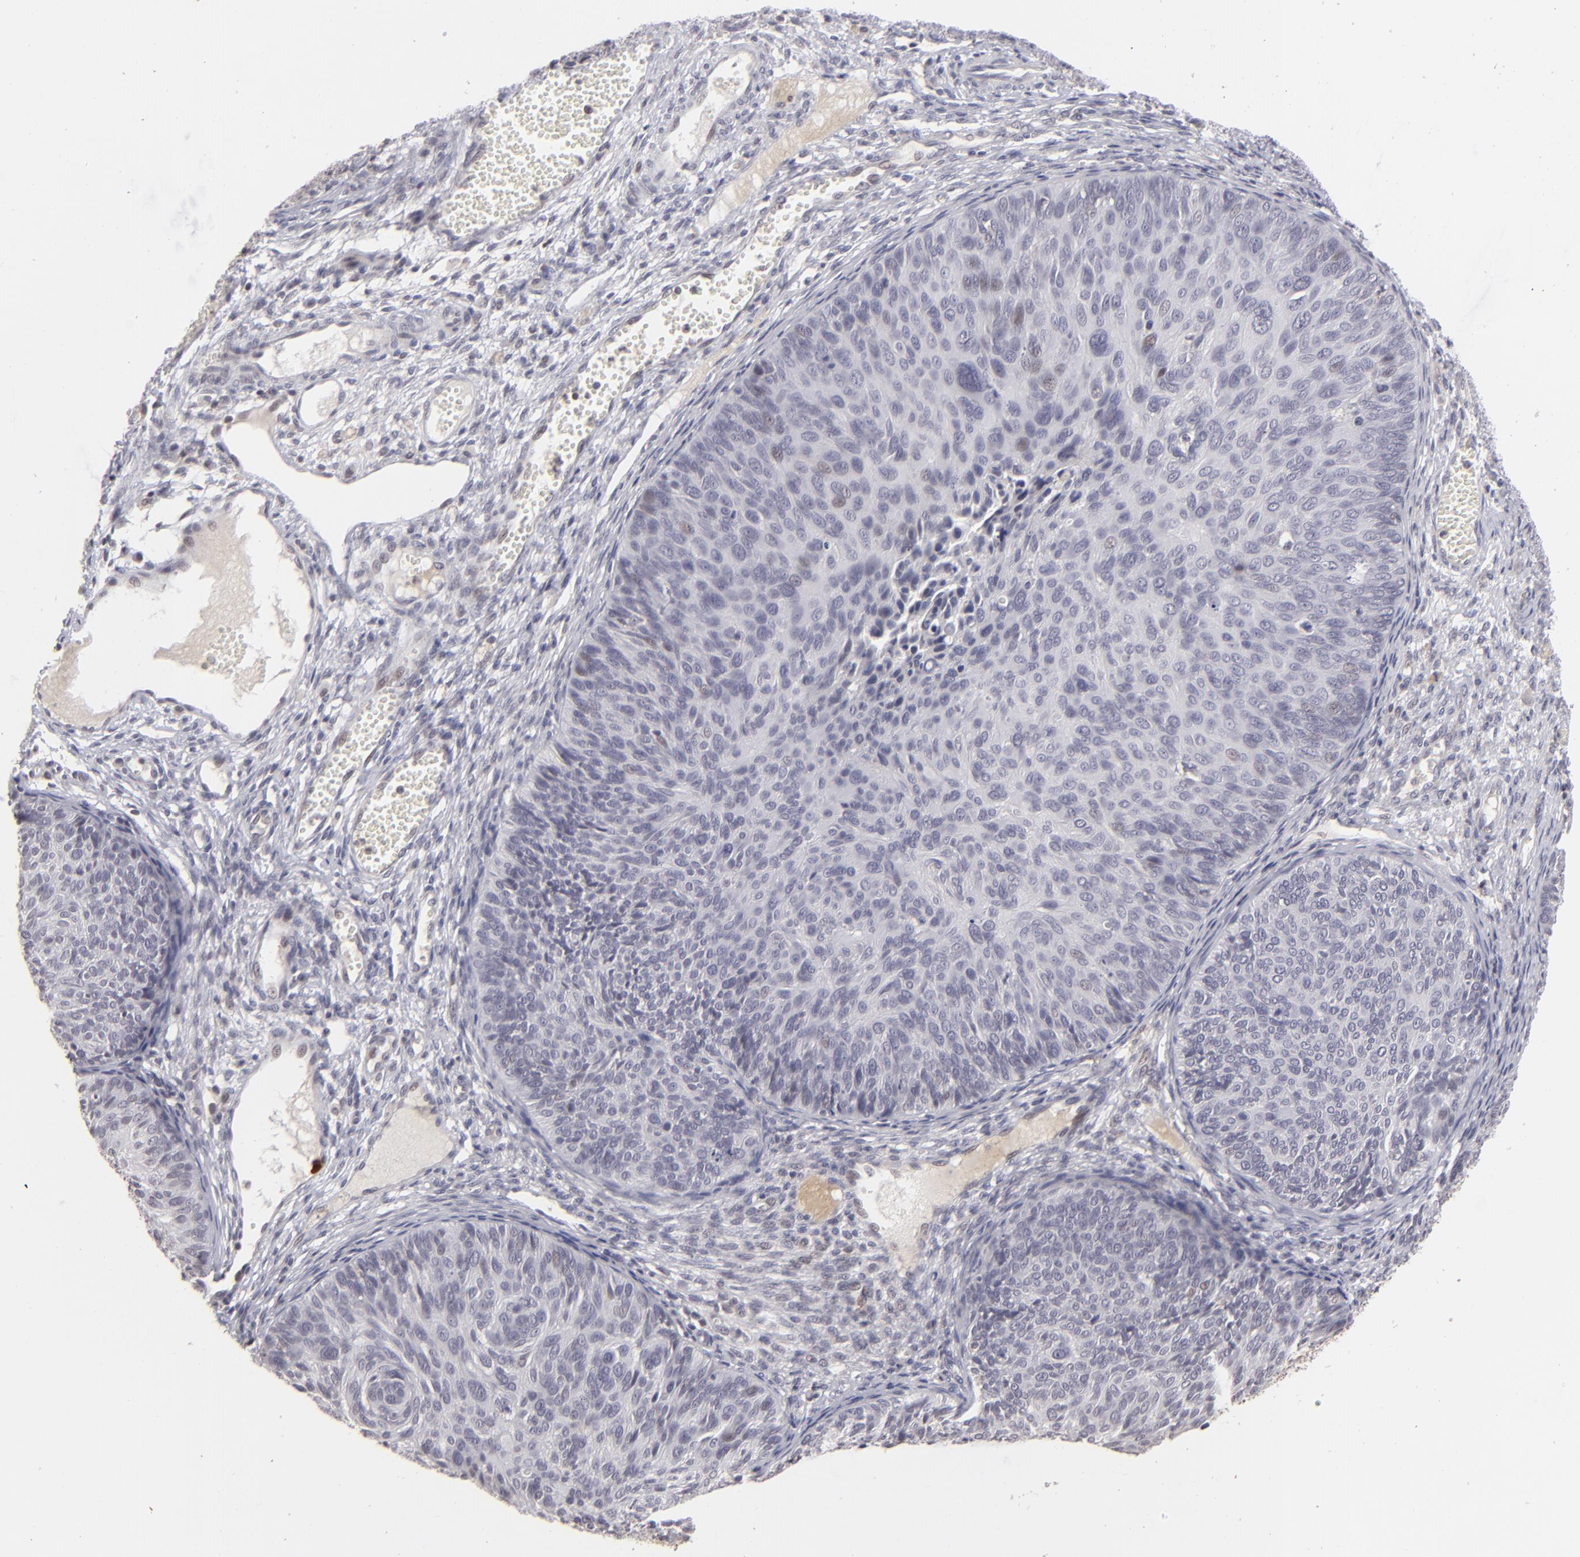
{"staining": {"intensity": "negative", "quantity": "none", "location": "none"}, "tissue": "cervical cancer", "cell_type": "Tumor cells", "image_type": "cancer", "snomed": [{"axis": "morphology", "description": "Squamous cell carcinoma, NOS"}, {"axis": "topography", "description": "Cervix"}], "caption": "A high-resolution image shows IHC staining of cervical squamous cell carcinoma, which demonstrates no significant expression in tumor cells.", "gene": "CLDN2", "patient": {"sex": "female", "age": 36}}